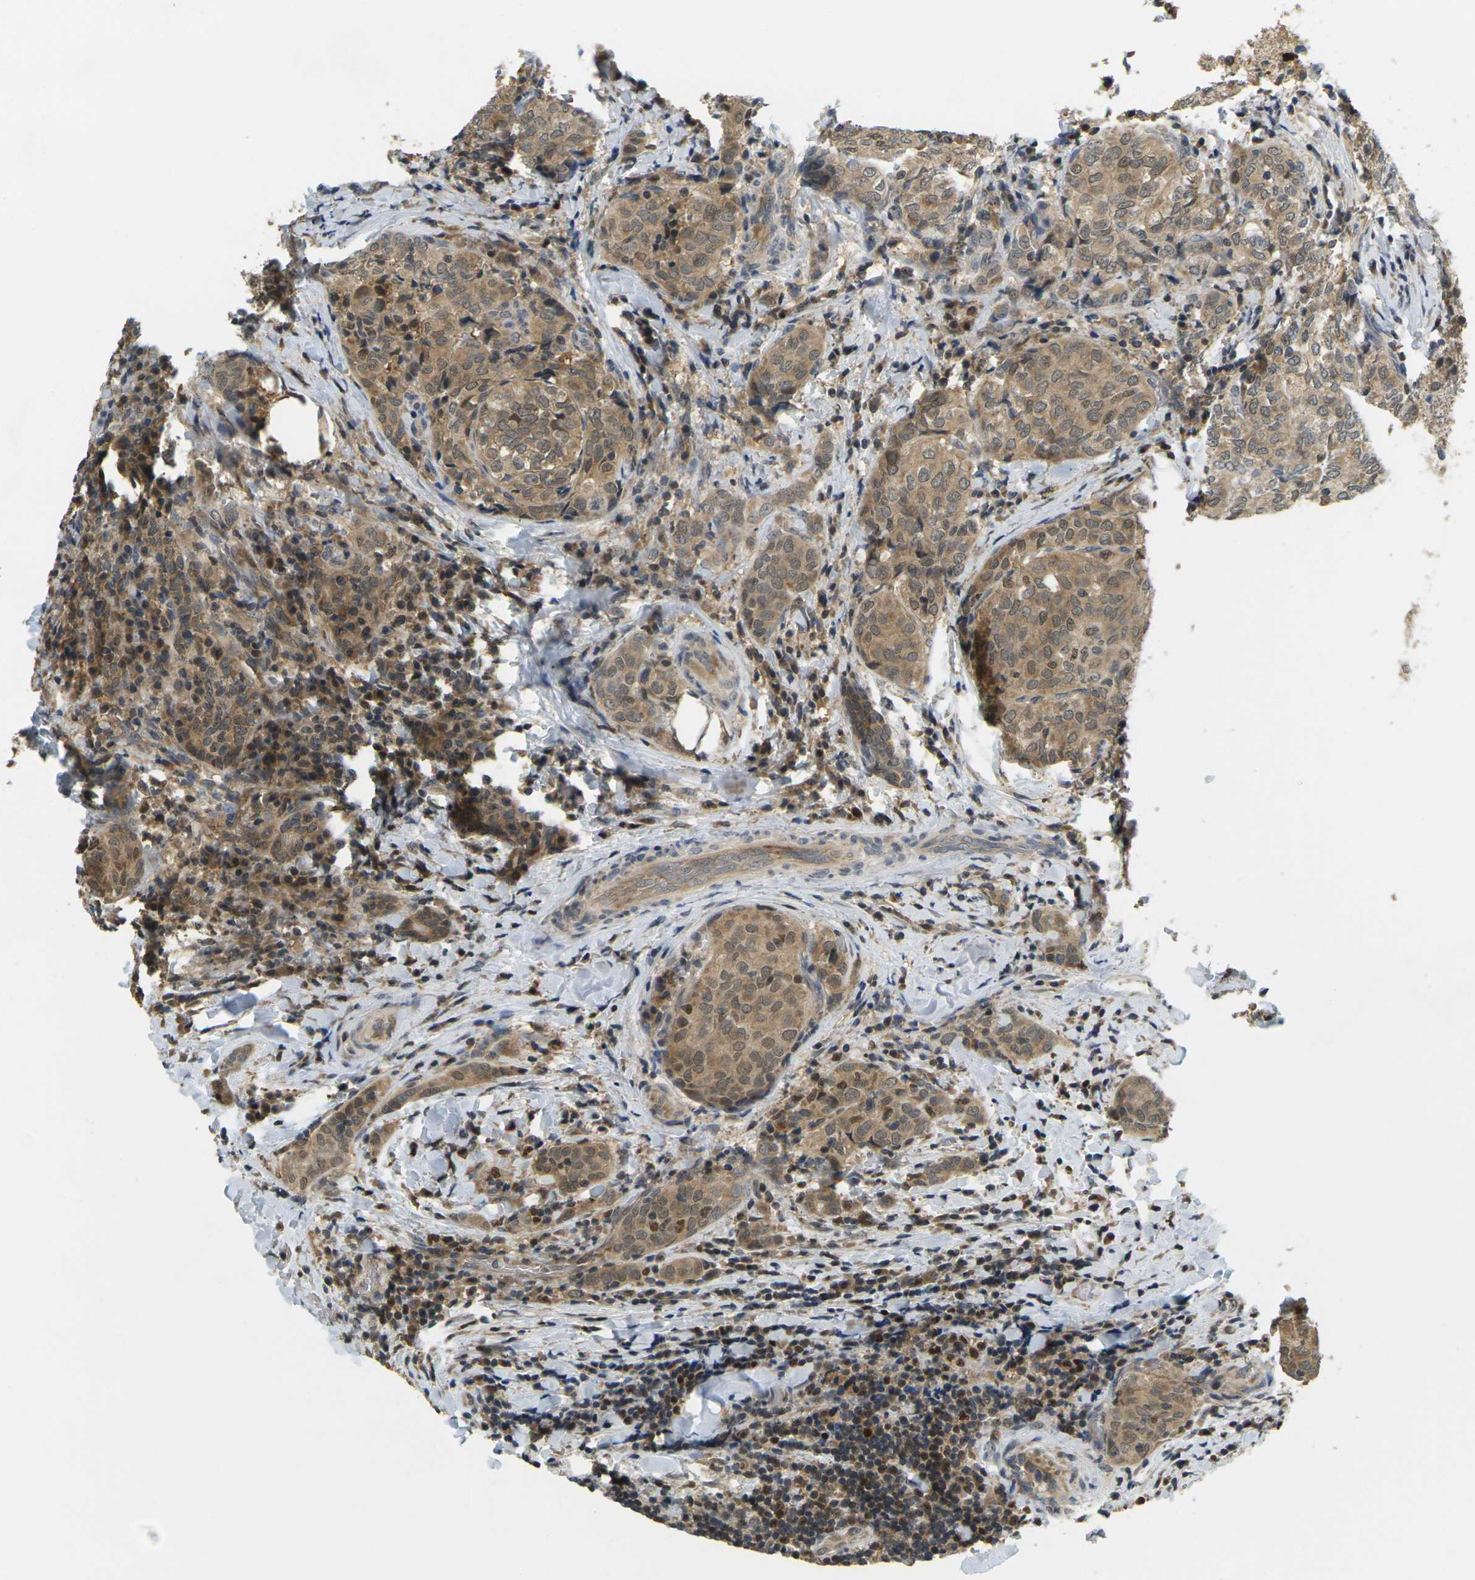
{"staining": {"intensity": "moderate", "quantity": ">75%", "location": "cytoplasmic/membranous"}, "tissue": "thyroid cancer", "cell_type": "Tumor cells", "image_type": "cancer", "snomed": [{"axis": "morphology", "description": "Normal tissue, NOS"}, {"axis": "morphology", "description": "Papillary adenocarcinoma, NOS"}, {"axis": "topography", "description": "Thyroid gland"}], "caption": "Thyroid papillary adenocarcinoma stained for a protein reveals moderate cytoplasmic/membranous positivity in tumor cells. (Brightfield microscopy of DAB IHC at high magnification).", "gene": "KLHL8", "patient": {"sex": "female", "age": 30}}